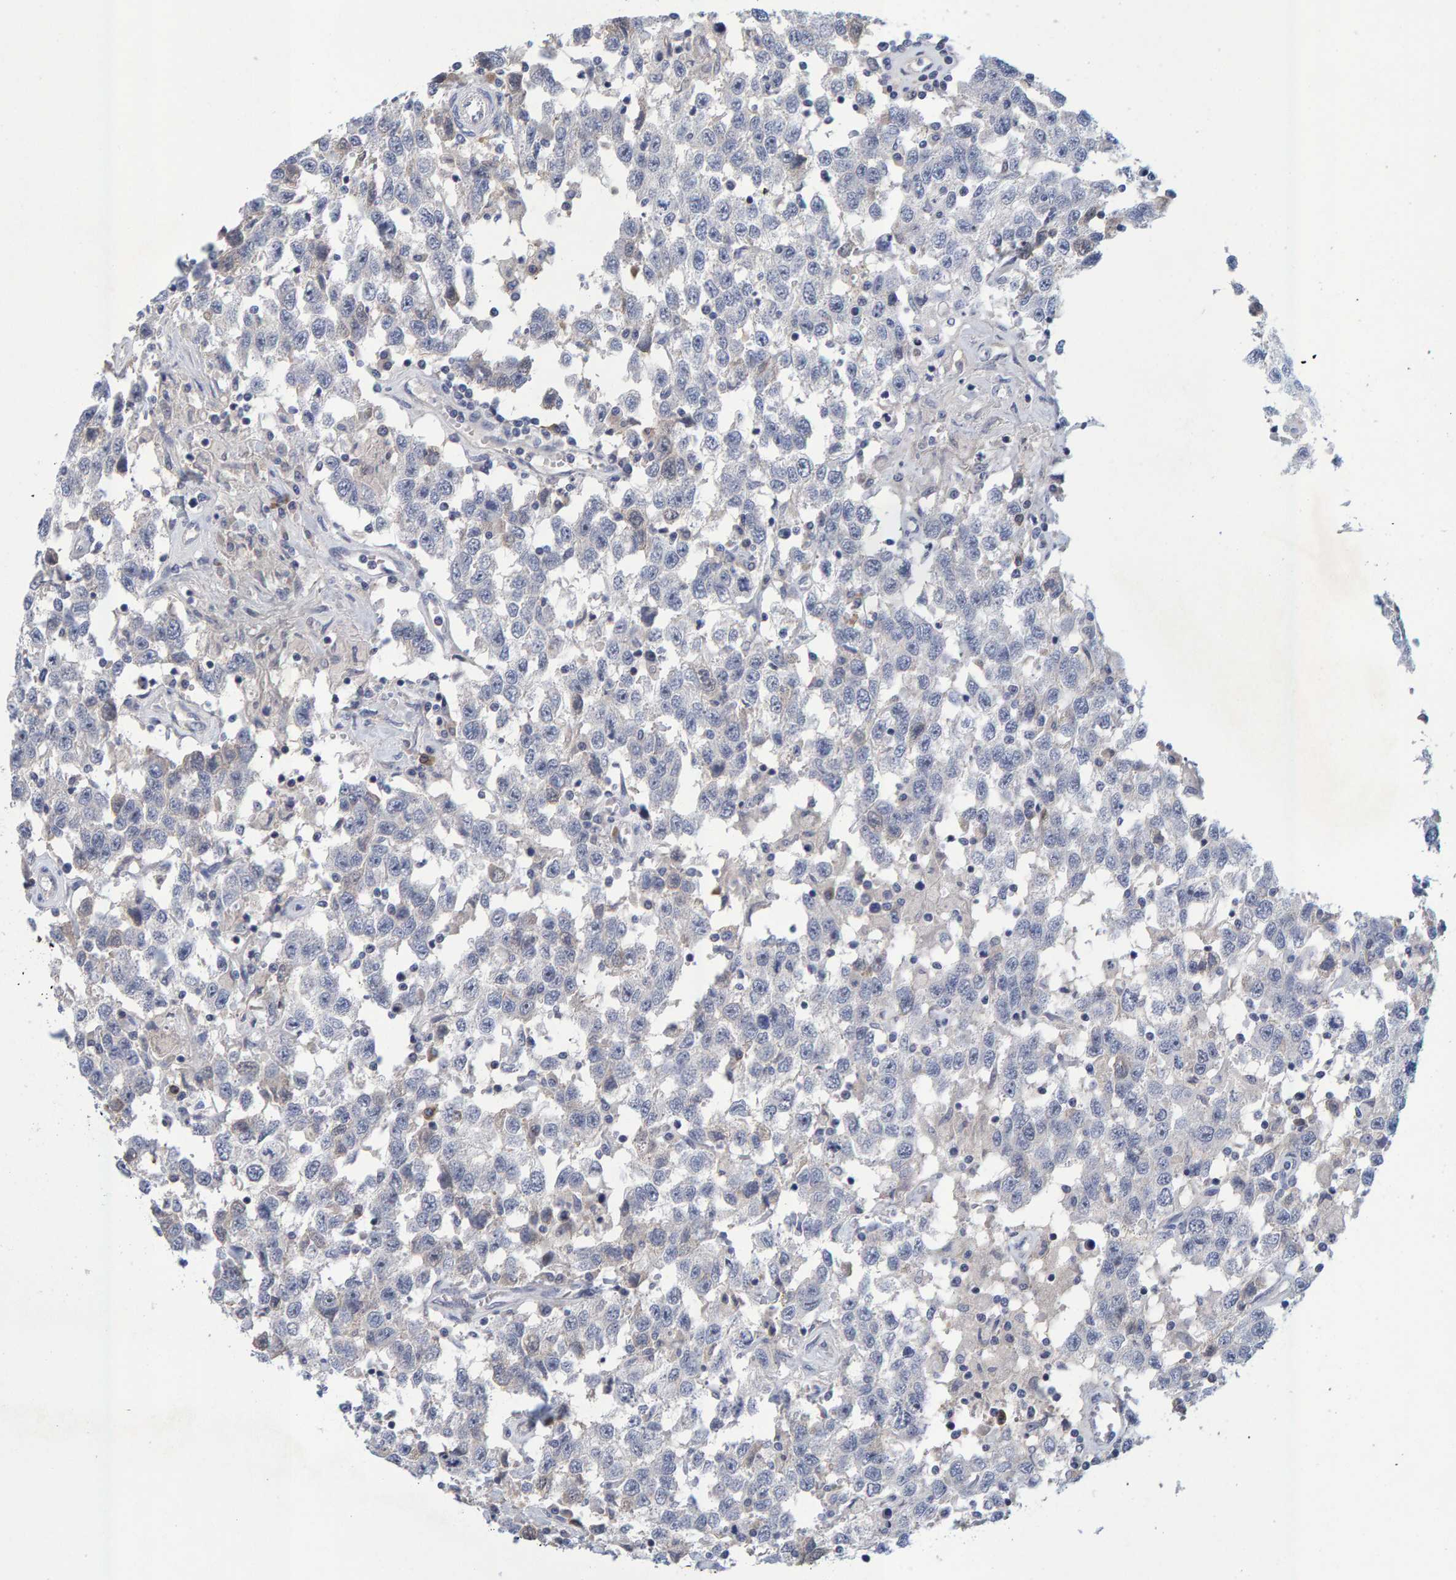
{"staining": {"intensity": "negative", "quantity": "none", "location": "none"}, "tissue": "testis cancer", "cell_type": "Tumor cells", "image_type": "cancer", "snomed": [{"axis": "morphology", "description": "Seminoma, NOS"}, {"axis": "topography", "description": "Testis"}], "caption": "This is a image of IHC staining of seminoma (testis), which shows no expression in tumor cells.", "gene": "ZNF77", "patient": {"sex": "male", "age": 41}}